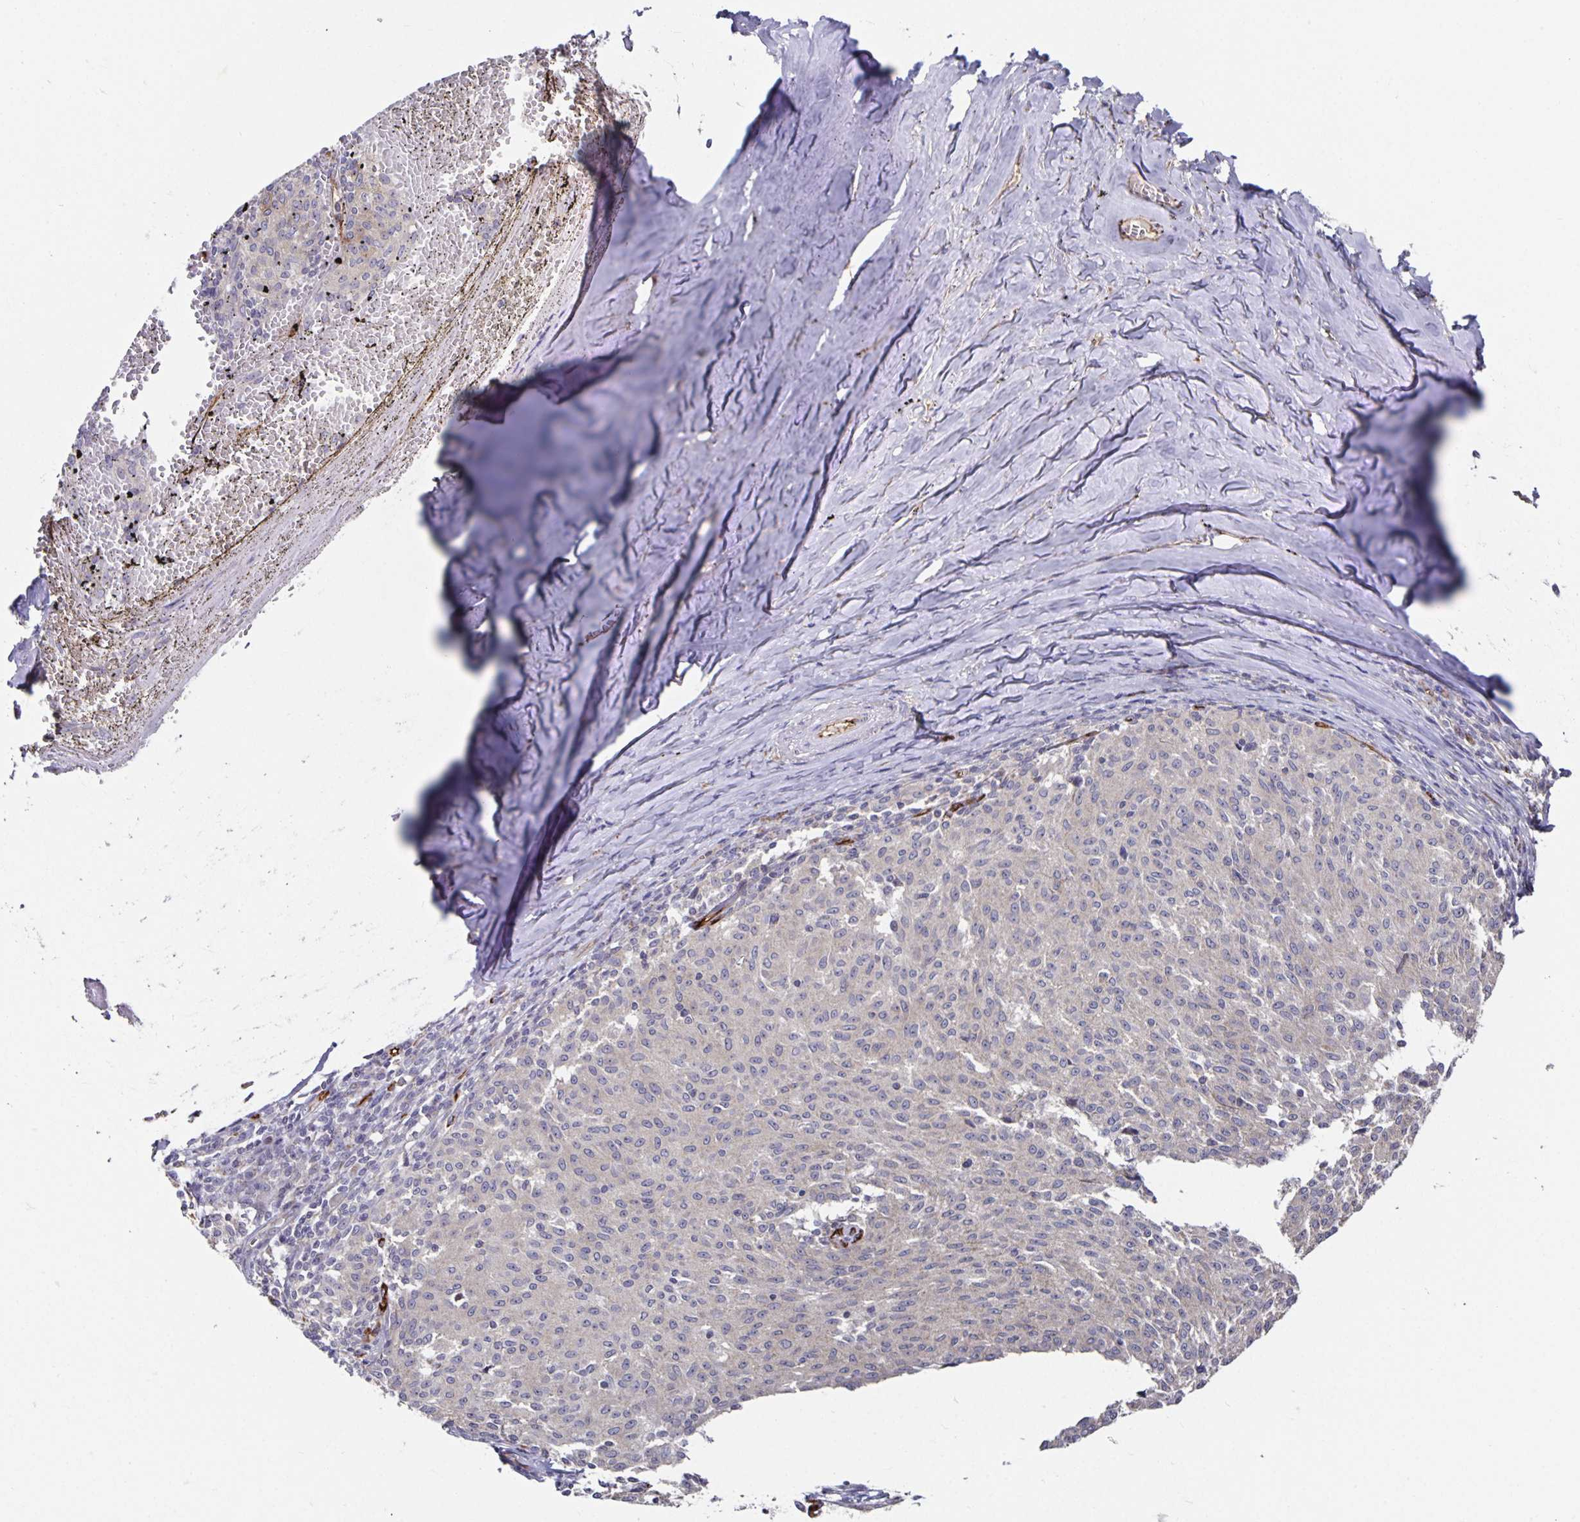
{"staining": {"intensity": "negative", "quantity": "none", "location": "none"}, "tissue": "melanoma", "cell_type": "Tumor cells", "image_type": "cancer", "snomed": [{"axis": "morphology", "description": "Malignant melanoma, NOS"}, {"axis": "topography", "description": "Skin"}], "caption": "High power microscopy histopathology image of an immunohistochemistry (IHC) photomicrograph of melanoma, revealing no significant positivity in tumor cells. (Stains: DAB IHC with hematoxylin counter stain, Microscopy: brightfield microscopy at high magnification).", "gene": "PODXL", "patient": {"sex": "female", "age": 72}}